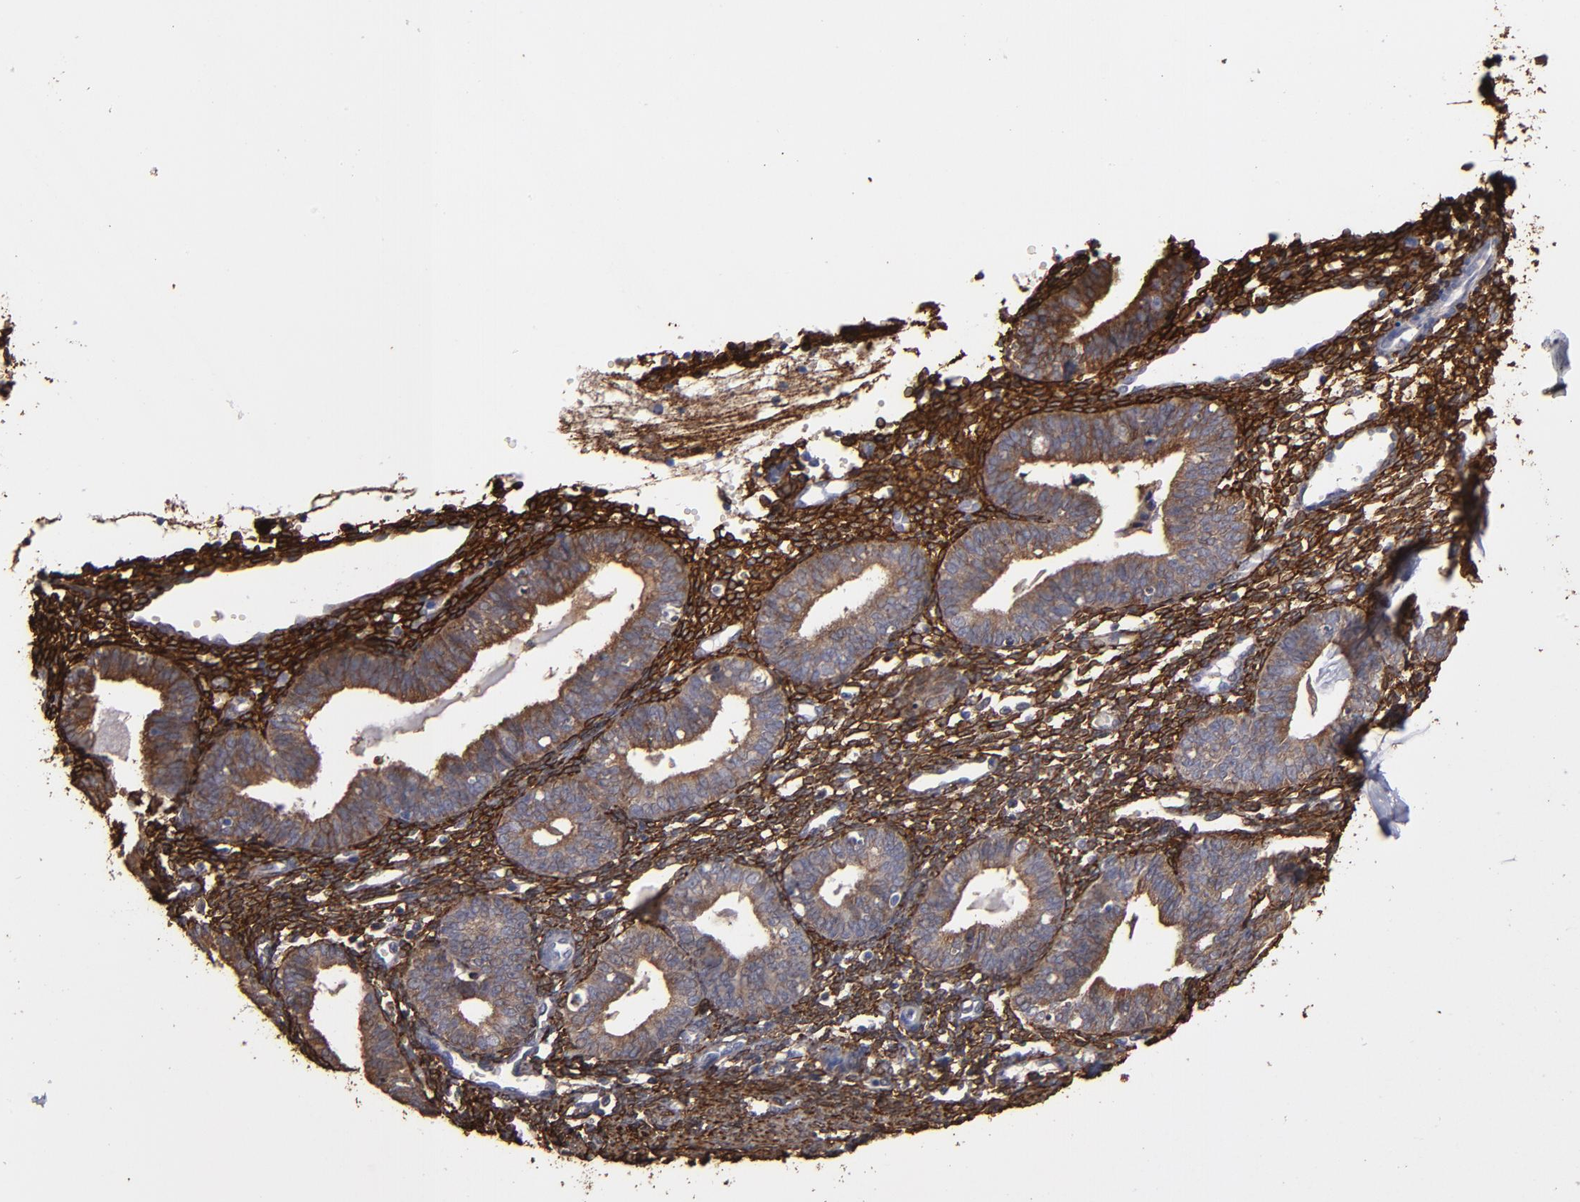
{"staining": {"intensity": "strong", "quantity": ">75%", "location": "cytoplasmic/membranous"}, "tissue": "endometrium", "cell_type": "Cells in endometrial stroma", "image_type": "normal", "snomed": [{"axis": "morphology", "description": "Normal tissue, NOS"}, {"axis": "topography", "description": "Endometrium"}], "caption": "Protein staining displays strong cytoplasmic/membranous expression in about >75% of cells in endometrial stroma in benign endometrium. (DAB IHC, brown staining for protein, blue staining for nuclei).", "gene": "PGRMC1", "patient": {"sex": "female", "age": 61}}